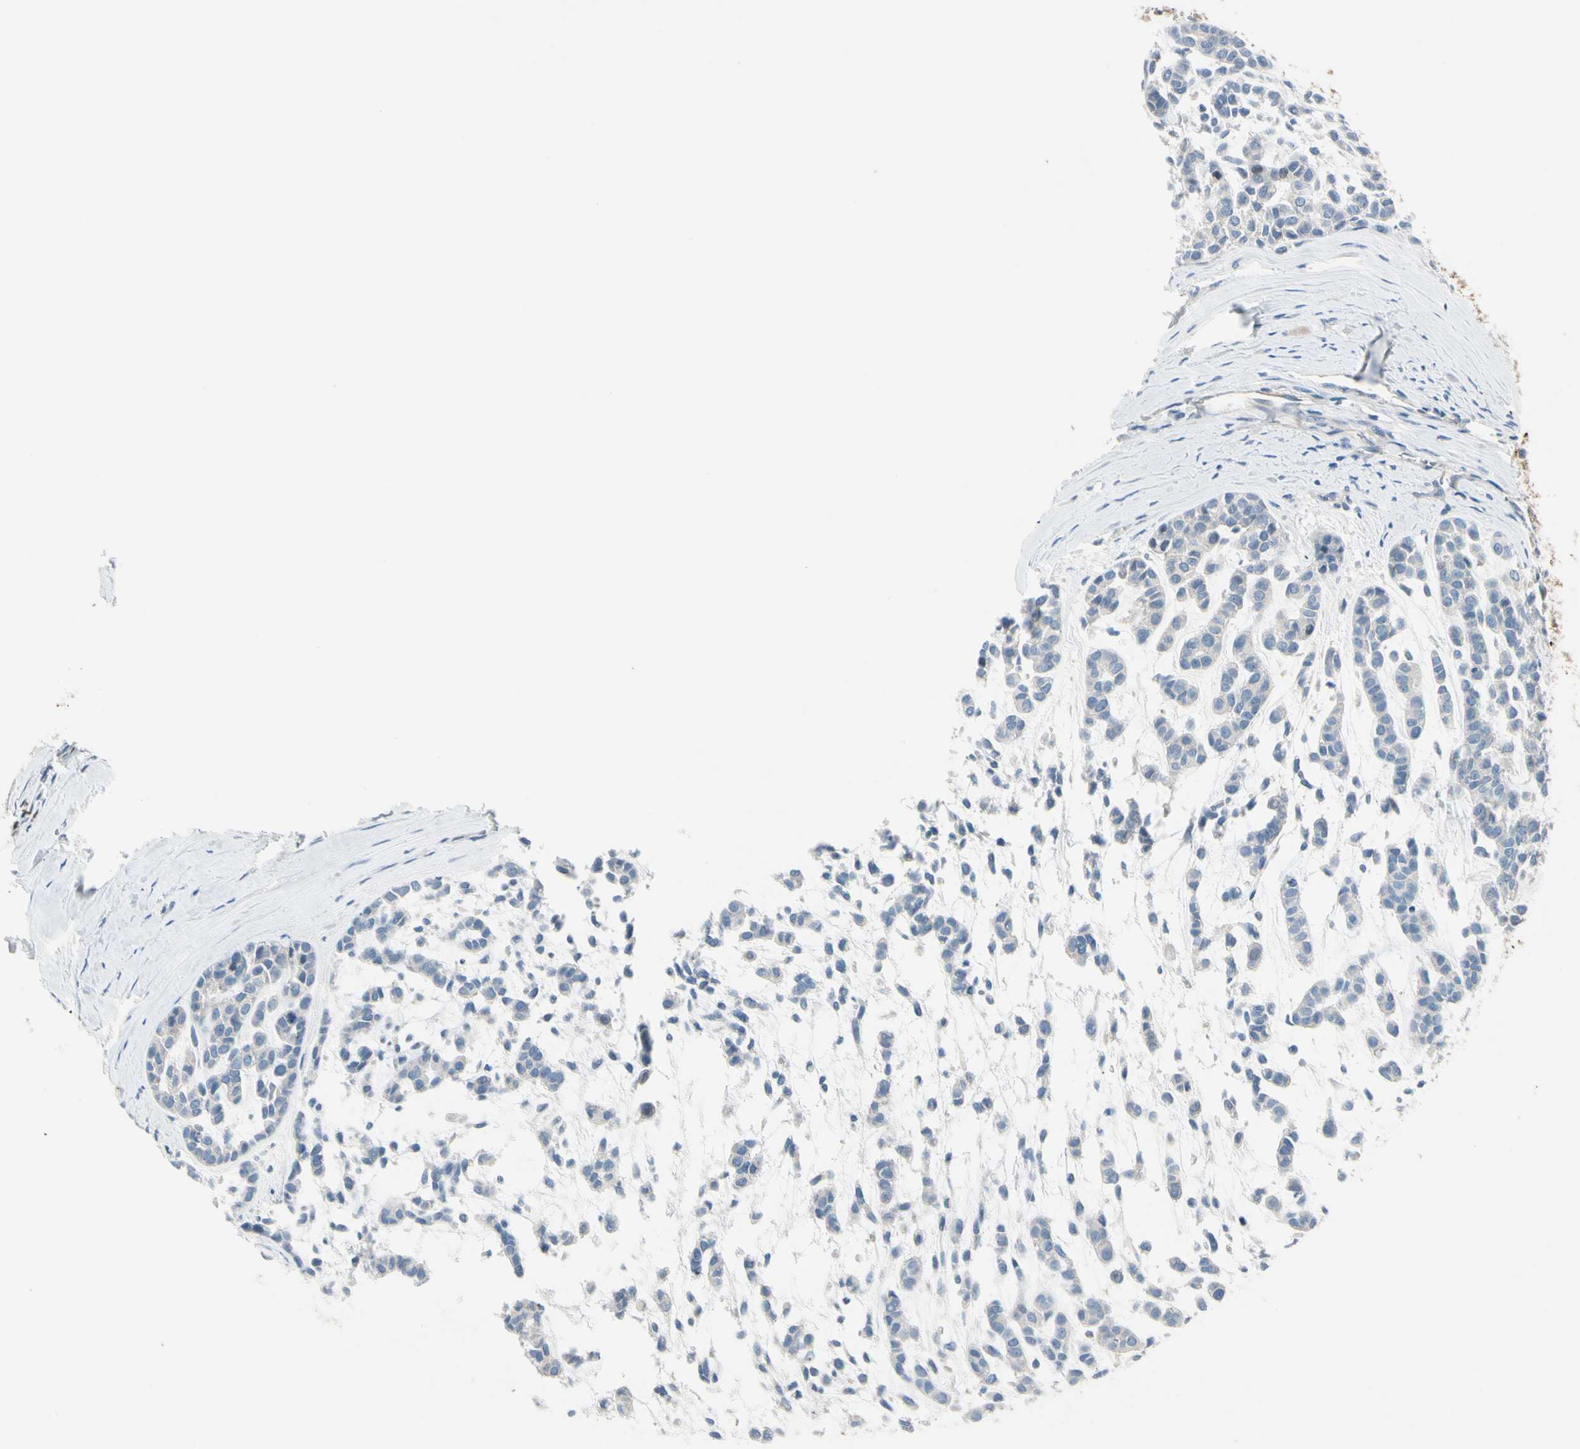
{"staining": {"intensity": "negative", "quantity": "none", "location": "none"}, "tissue": "head and neck cancer", "cell_type": "Tumor cells", "image_type": "cancer", "snomed": [{"axis": "morphology", "description": "Adenocarcinoma, NOS"}, {"axis": "morphology", "description": "Adenoma, NOS"}, {"axis": "topography", "description": "Head-Neck"}], "caption": "Head and neck adenocarcinoma was stained to show a protein in brown. There is no significant staining in tumor cells.", "gene": "ITGA3", "patient": {"sex": "female", "age": 55}}